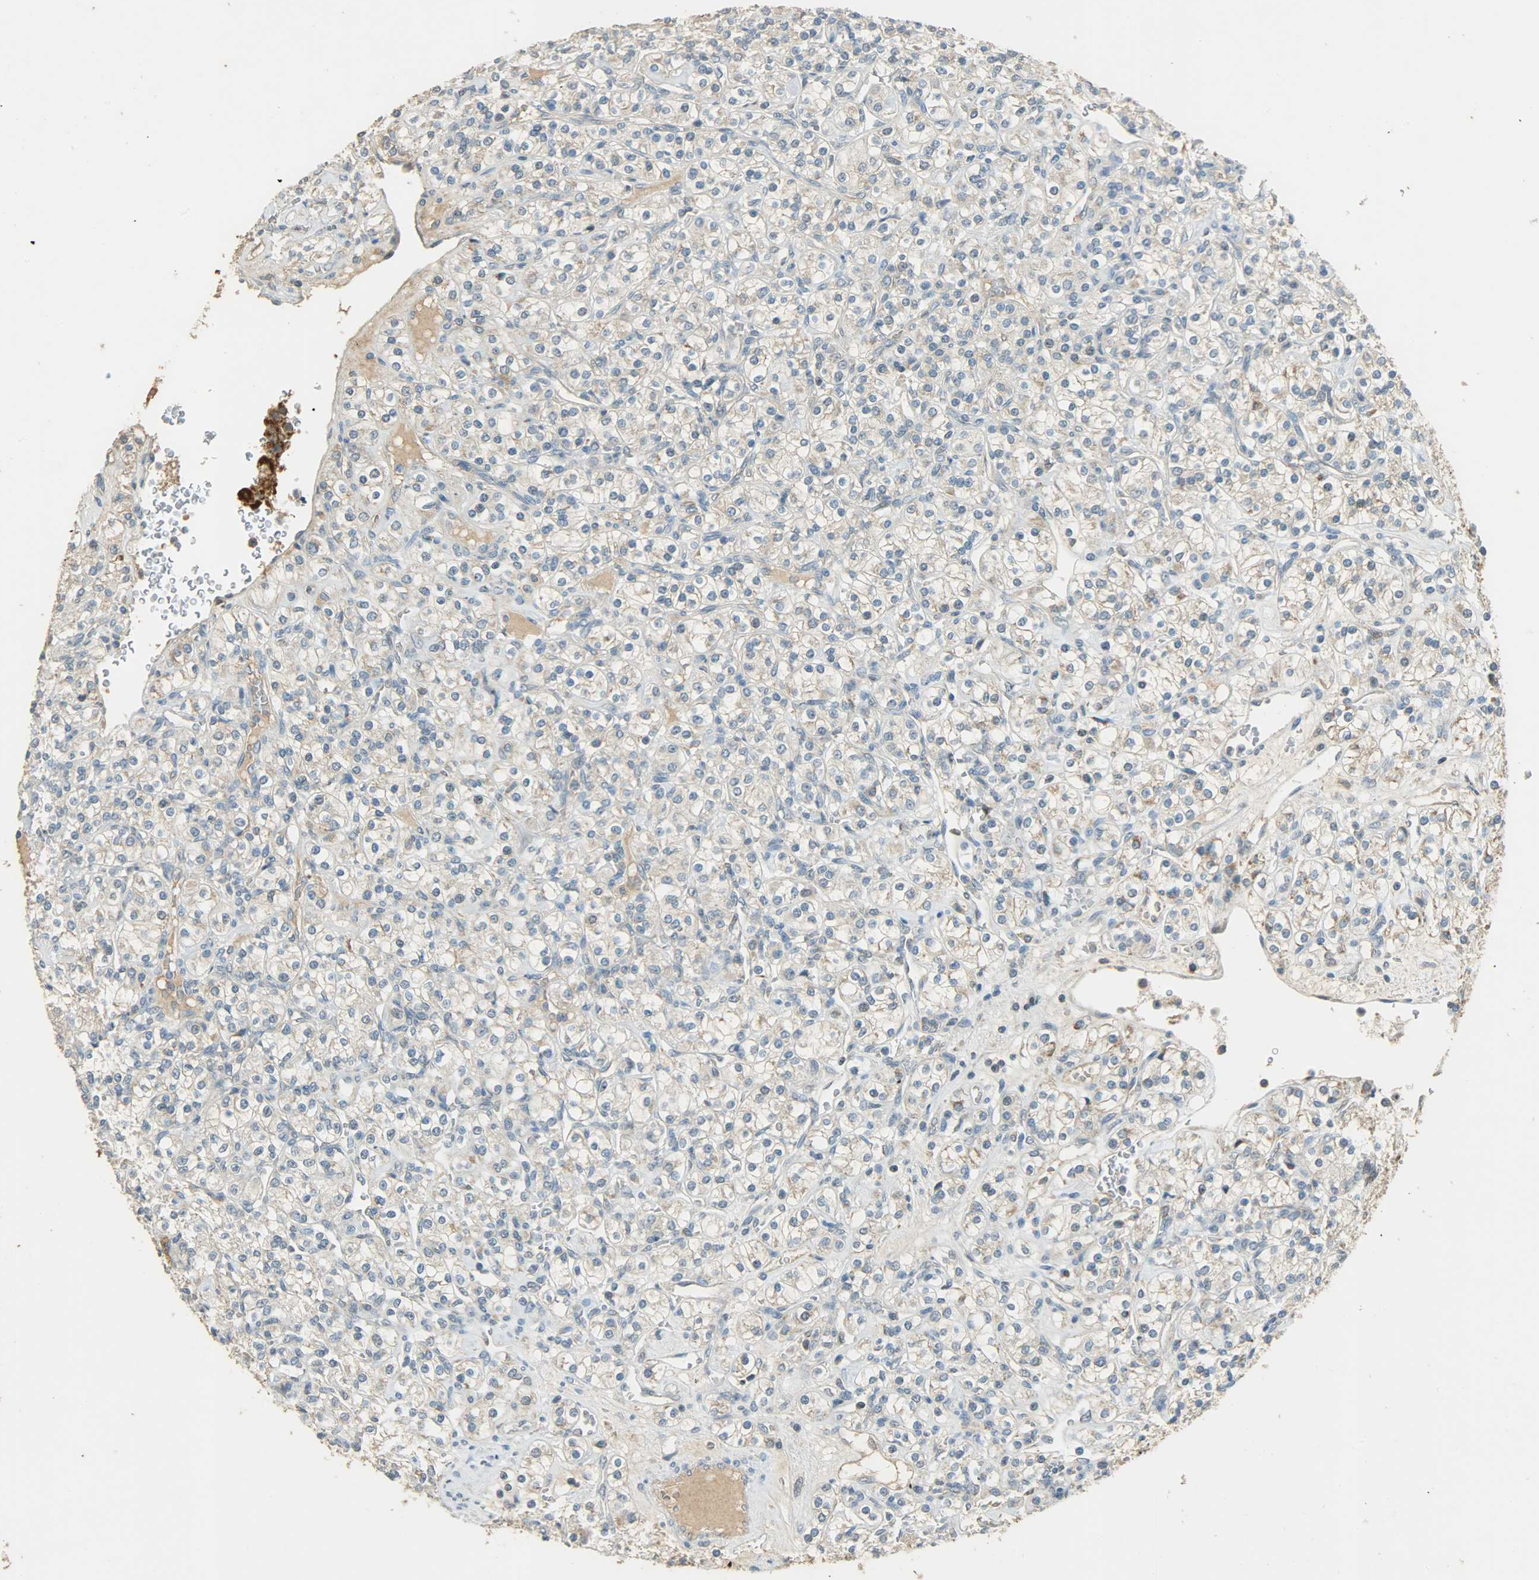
{"staining": {"intensity": "weak", "quantity": ">75%", "location": "cytoplasmic/membranous"}, "tissue": "renal cancer", "cell_type": "Tumor cells", "image_type": "cancer", "snomed": [{"axis": "morphology", "description": "Adenocarcinoma, NOS"}, {"axis": "topography", "description": "Kidney"}], "caption": "The immunohistochemical stain shows weak cytoplasmic/membranous positivity in tumor cells of renal adenocarcinoma tissue.", "gene": "HDHD5", "patient": {"sex": "male", "age": 77}}